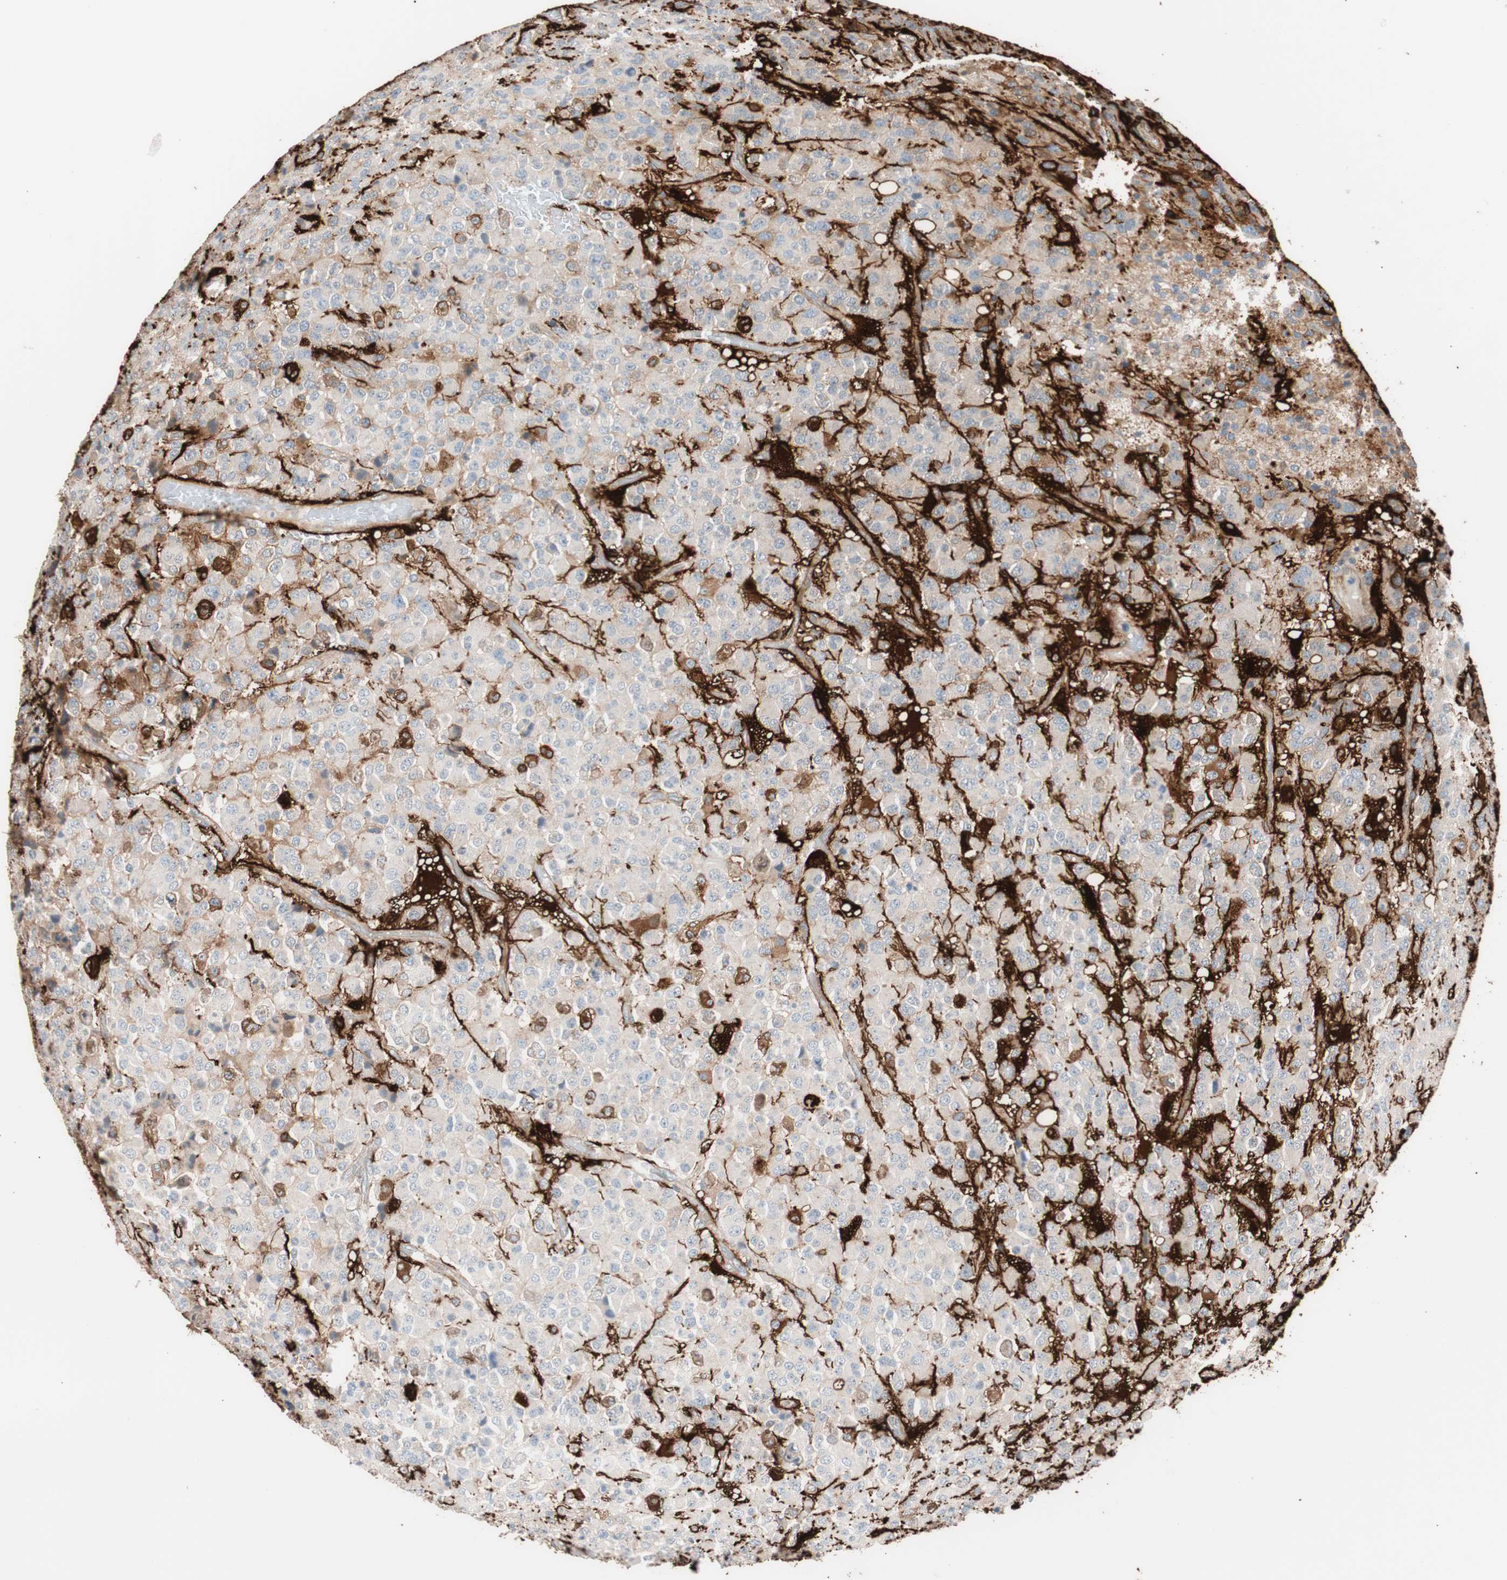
{"staining": {"intensity": "moderate", "quantity": "<25%", "location": "cytoplasmic/membranous"}, "tissue": "glioma", "cell_type": "Tumor cells", "image_type": "cancer", "snomed": [{"axis": "morphology", "description": "Glioma, malignant, High grade"}, {"axis": "topography", "description": "pancreas cauda"}], "caption": "IHC staining of malignant glioma (high-grade), which demonstrates low levels of moderate cytoplasmic/membranous positivity in about <25% of tumor cells indicating moderate cytoplasmic/membranous protein positivity. The staining was performed using DAB (3,3'-diaminobenzidine) (brown) for protein detection and nuclei were counterstained in hematoxylin (blue).", "gene": "SMG1", "patient": {"sex": "male", "age": 60}}